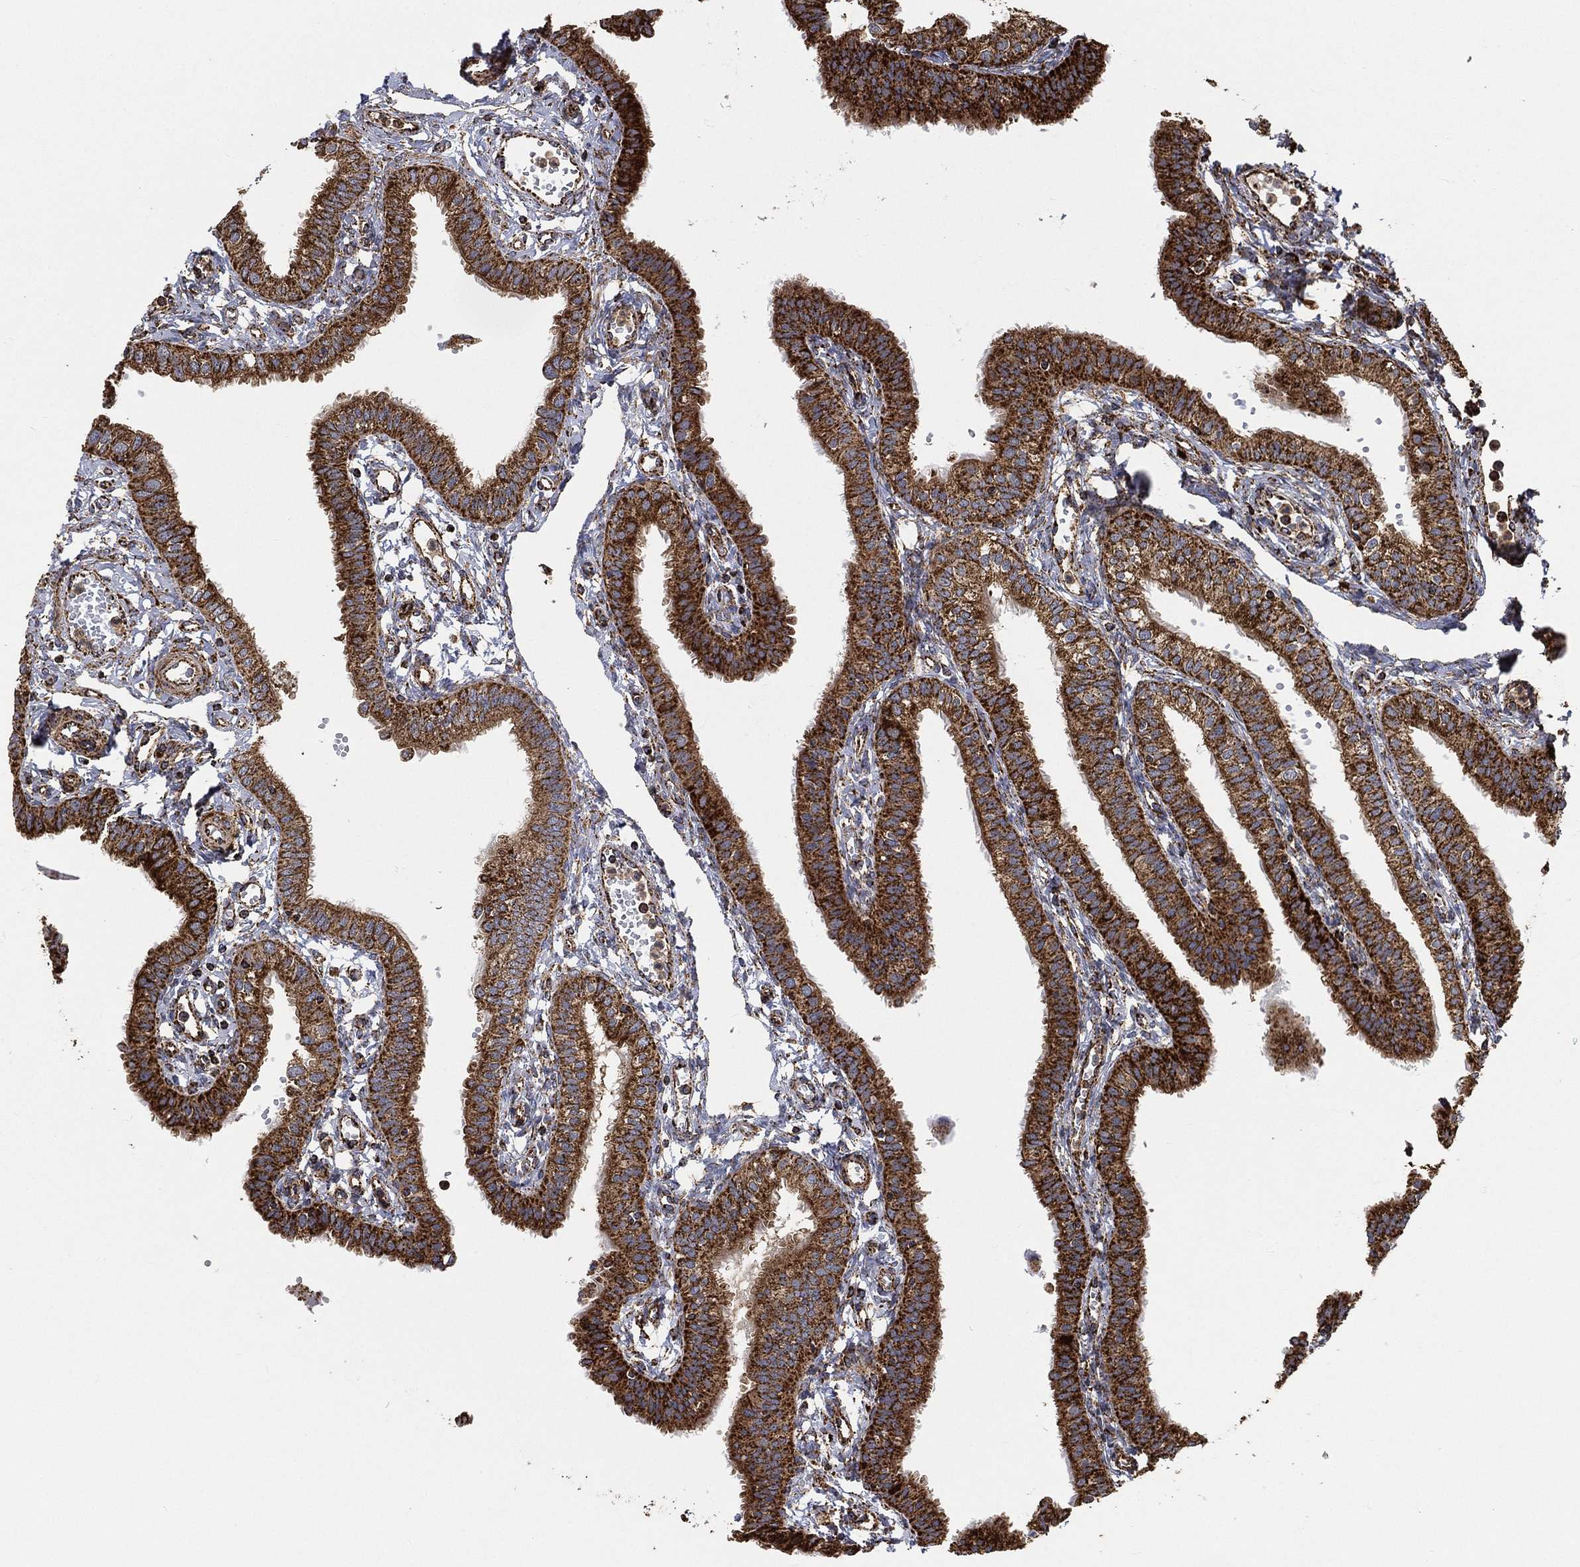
{"staining": {"intensity": "strong", "quantity": ">75%", "location": "cytoplasmic/membranous"}, "tissue": "fallopian tube", "cell_type": "Glandular cells", "image_type": "normal", "snomed": [{"axis": "morphology", "description": "Normal tissue, NOS"}, {"axis": "topography", "description": "Fallopian tube"}, {"axis": "topography", "description": "Ovary"}], "caption": "This photomicrograph shows immunohistochemistry staining of normal human fallopian tube, with high strong cytoplasmic/membranous expression in about >75% of glandular cells.", "gene": "SLC38A7", "patient": {"sex": "female", "age": 49}}